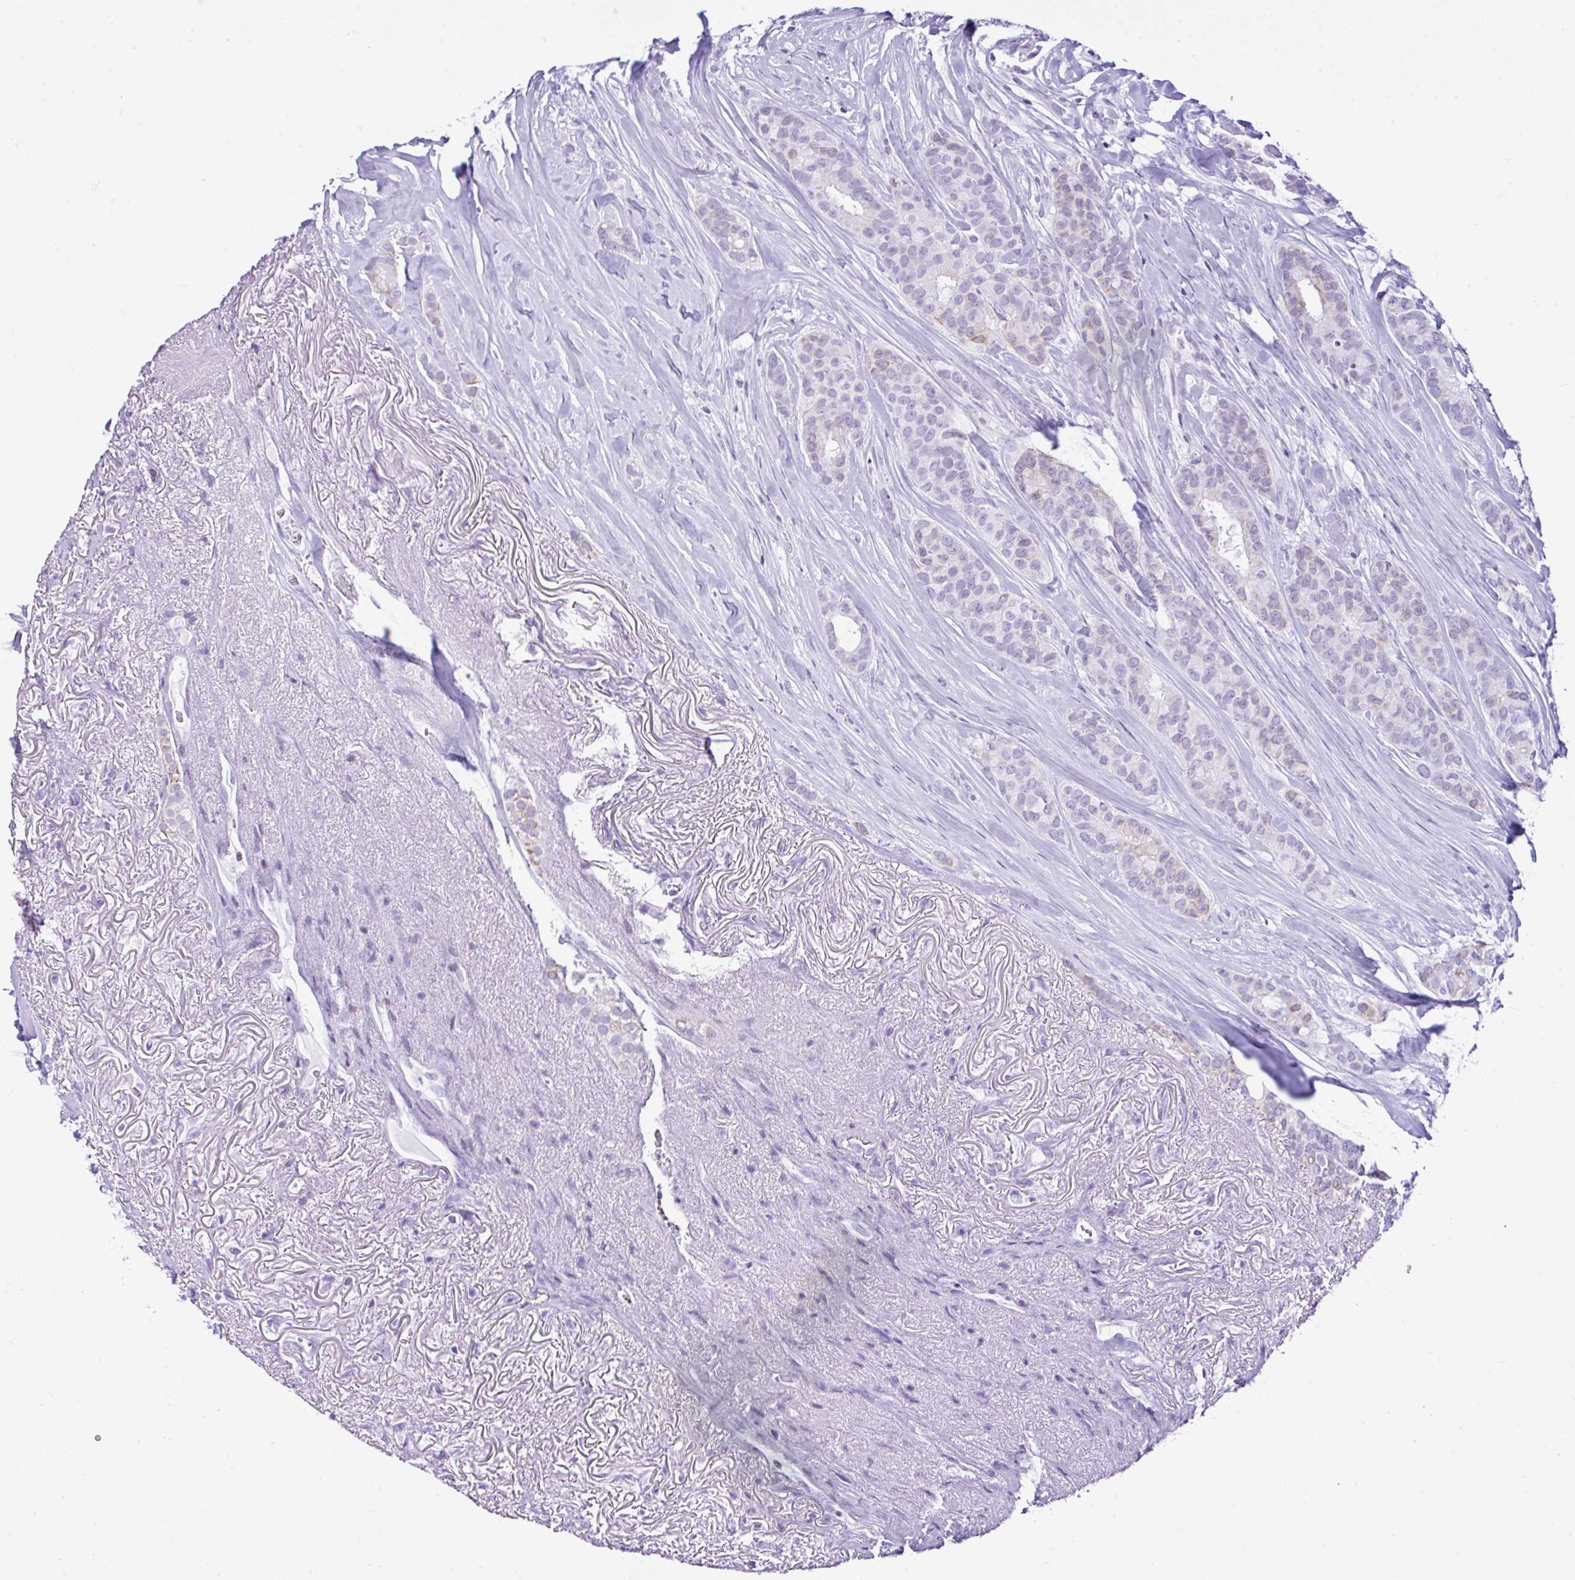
{"staining": {"intensity": "weak", "quantity": "<25%", "location": "cytoplasmic/membranous"}, "tissue": "breast cancer", "cell_type": "Tumor cells", "image_type": "cancer", "snomed": [{"axis": "morphology", "description": "Duct carcinoma"}, {"axis": "topography", "description": "Breast"}], "caption": "IHC of human breast infiltrating ductal carcinoma displays no staining in tumor cells.", "gene": "KRT27", "patient": {"sex": "female", "age": 84}}